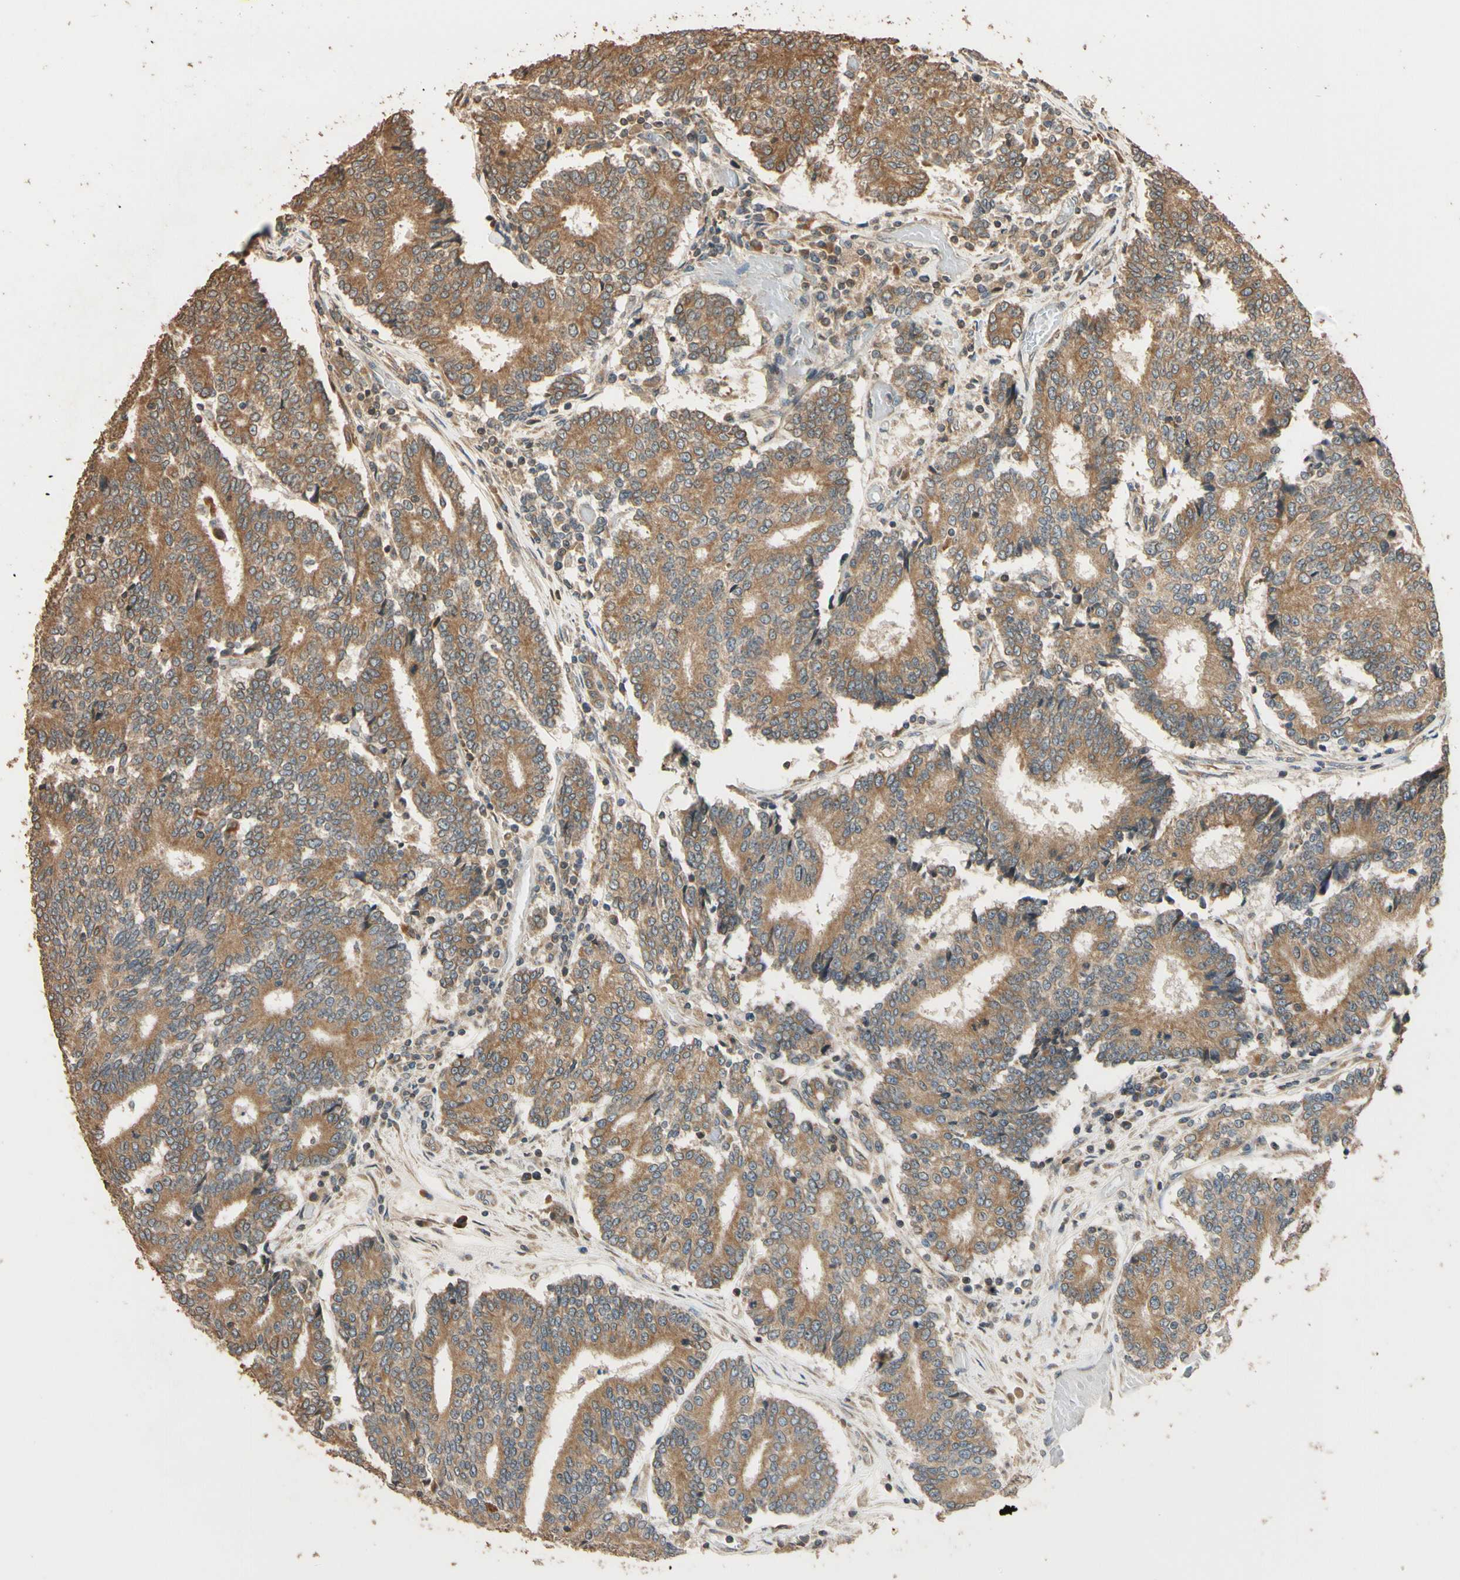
{"staining": {"intensity": "moderate", "quantity": ">75%", "location": "cytoplasmic/membranous"}, "tissue": "prostate cancer", "cell_type": "Tumor cells", "image_type": "cancer", "snomed": [{"axis": "morphology", "description": "Normal tissue, NOS"}, {"axis": "morphology", "description": "Adenocarcinoma, High grade"}, {"axis": "topography", "description": "Prostate"}, {"axis": "topography", "description": "Seminal veicle"}], "caption": "Prostate cancer was stained to show a protein in brown. There is medium levels of moderate cytoplasmic/membranous staining in approximately >75% of tumor cells. The staining was performed using DAB to visualize the protein expression in brown, while the nuclei were stained in blue with hematoxylin (Magnification: 20x).", "gene": "STX18", "patient": {"sex": "male", "age": 55}}